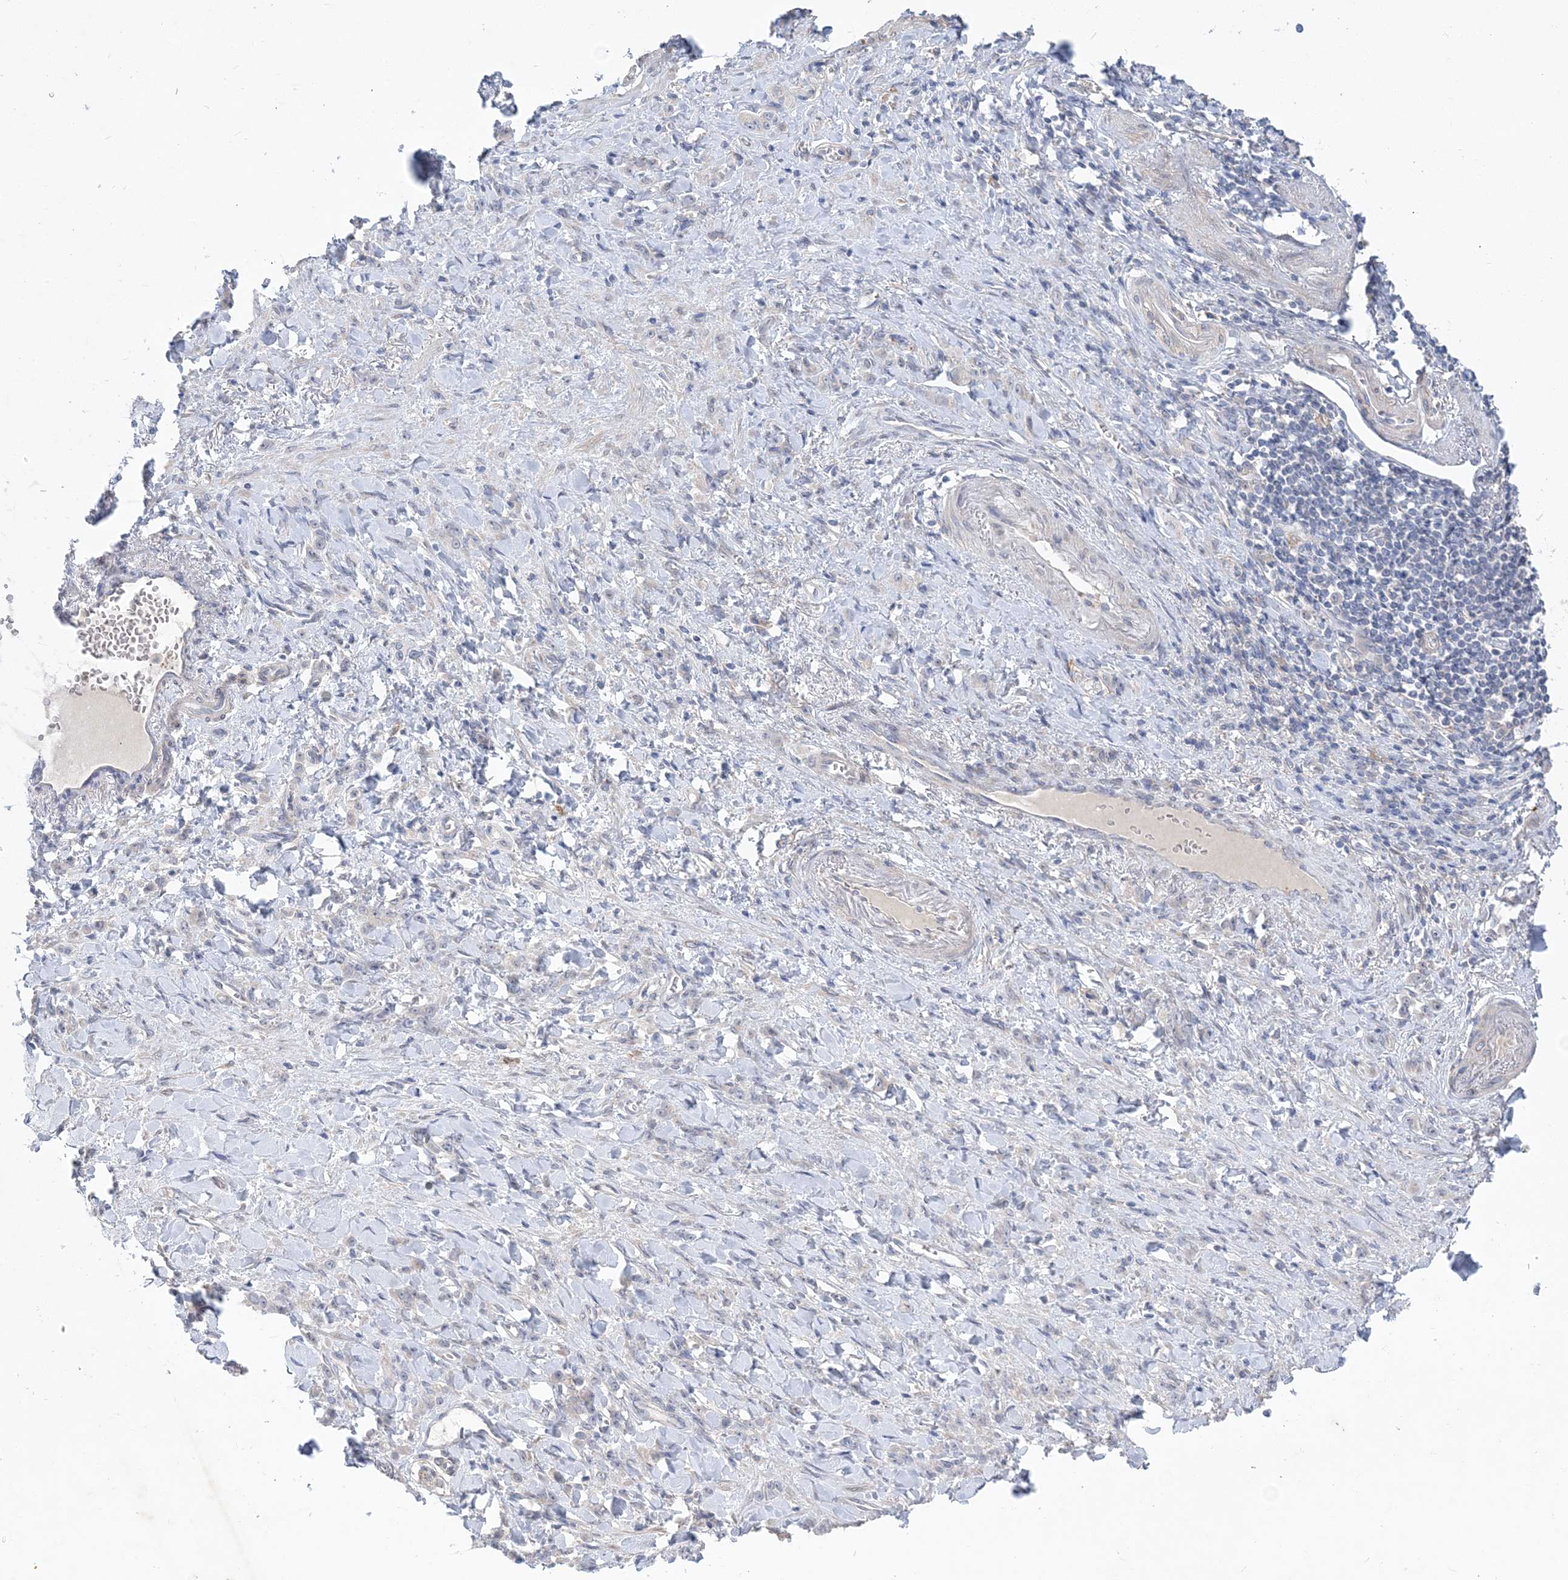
{"staining": {"intensity": "negative", "quantity": "none", "location": "none"}, "tissue": "stomach cancer", "cell_type": "Tumor cells", "image_type": "cancer", "snomed": [{"axis": "morphology", "description": "Normal tissue, NOS"}, {"axis": "morphology", "description": "Adenocarcinoma, NOS"}, {"axis": "topography", "description": "Stomach"}], "caption": "The immunohistochemistry image has no significant staining in tumor cells of adenocarcinoma (stomach) tissue.", "gene": "ANKRD35", "patient": {"sex": "male", "age": 82}}